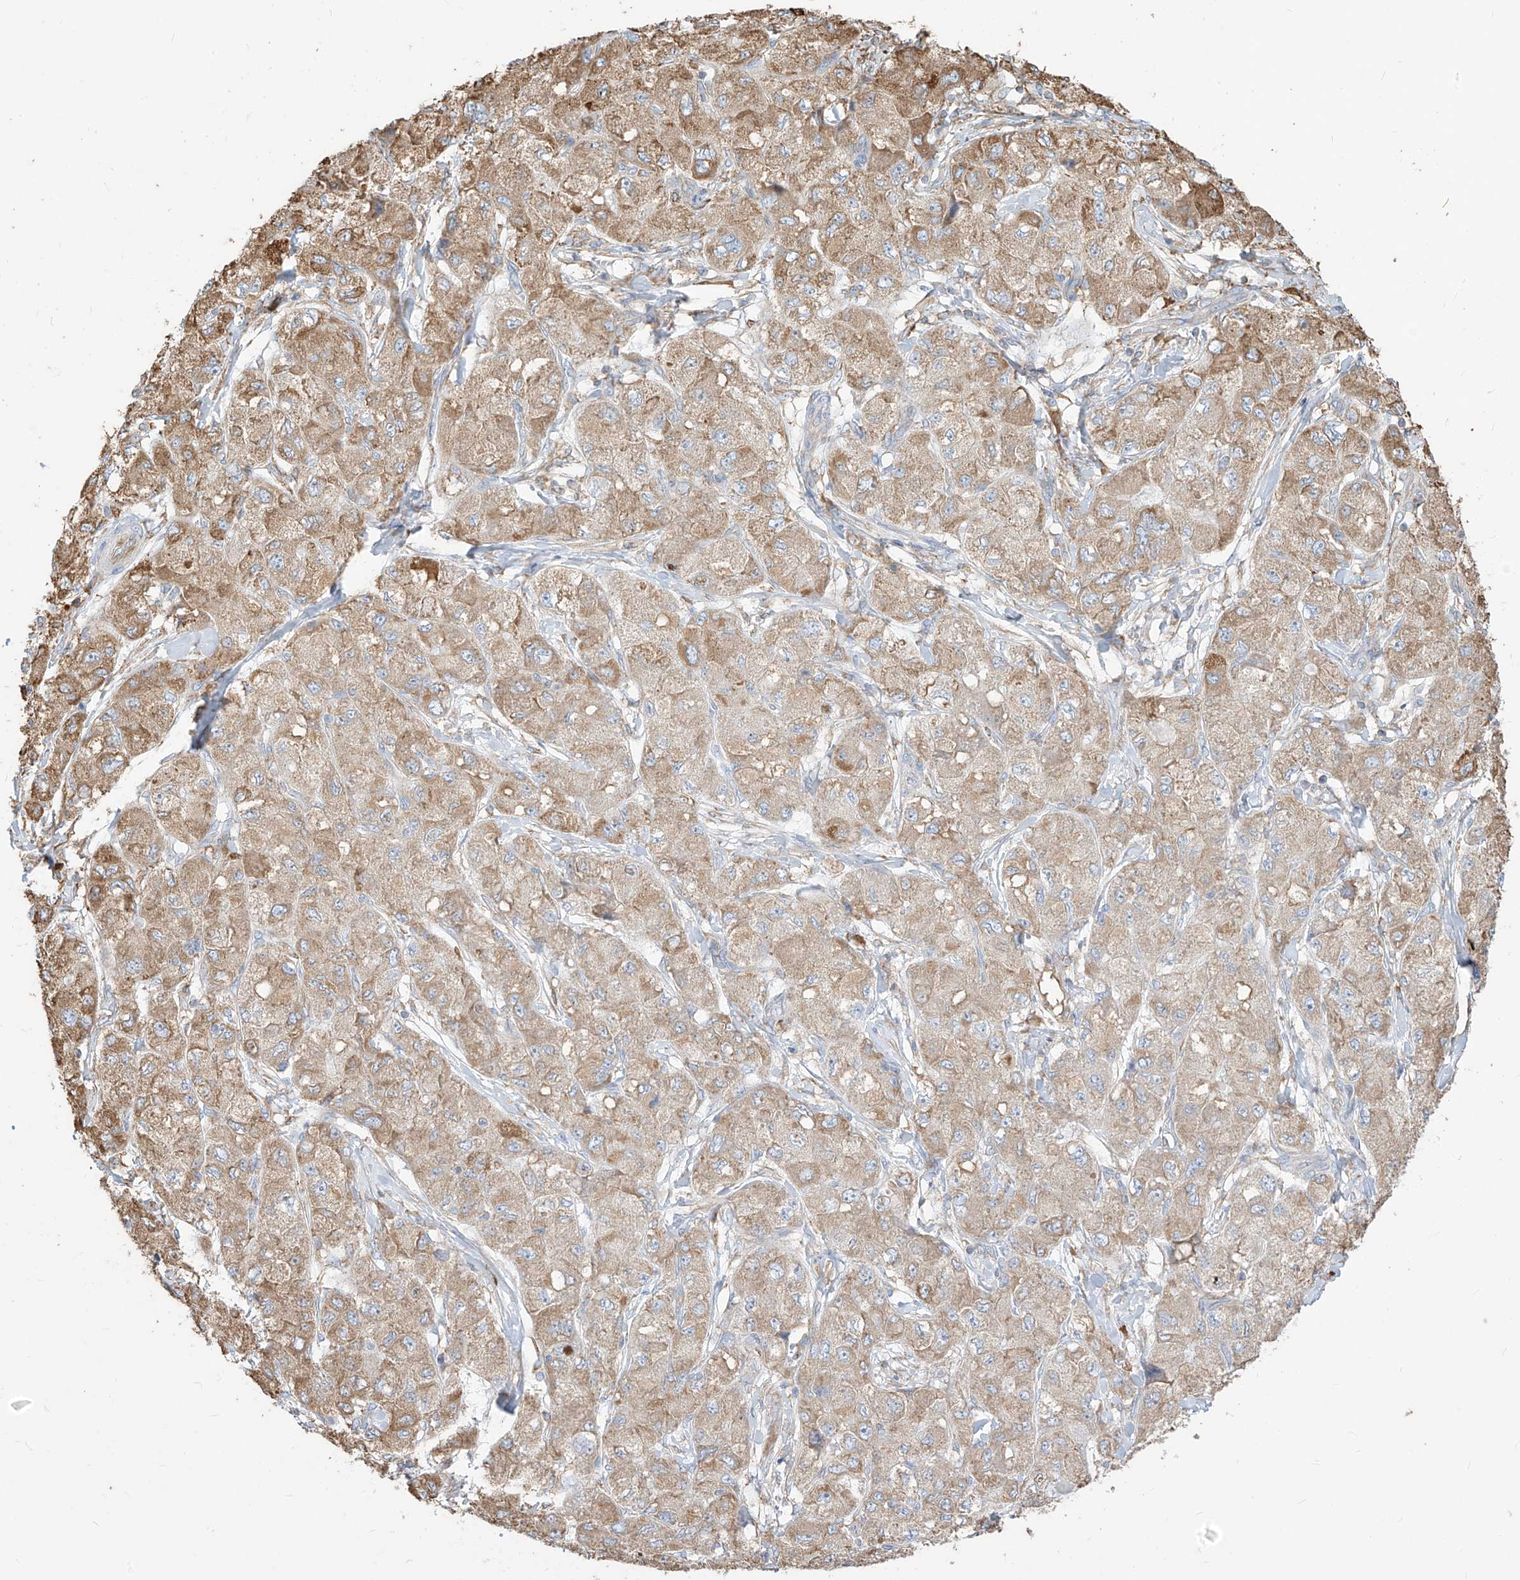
{"staining": {"intensity": "moderate", "quantity": ">75%", "location": "cytoplasmic/membranous"}, "tissue": "liver cancer", "cell_type": "Tumor cells", "image_type": "cancer", "snomed": [{"axis": "morphology", "description": "Carcinoma, Hepatocellular, NOS"}, {"axis": "topography", "description": "Liver"}], "caption": "Immunohistochemical staining of hepatocellular carcinoma (liver) reveals moderate cytoplasmic/membranous protein expression in about >75% of tumor cells.", "gene": "PDIA6", "patient": {"sex": "male", "age": 80}}